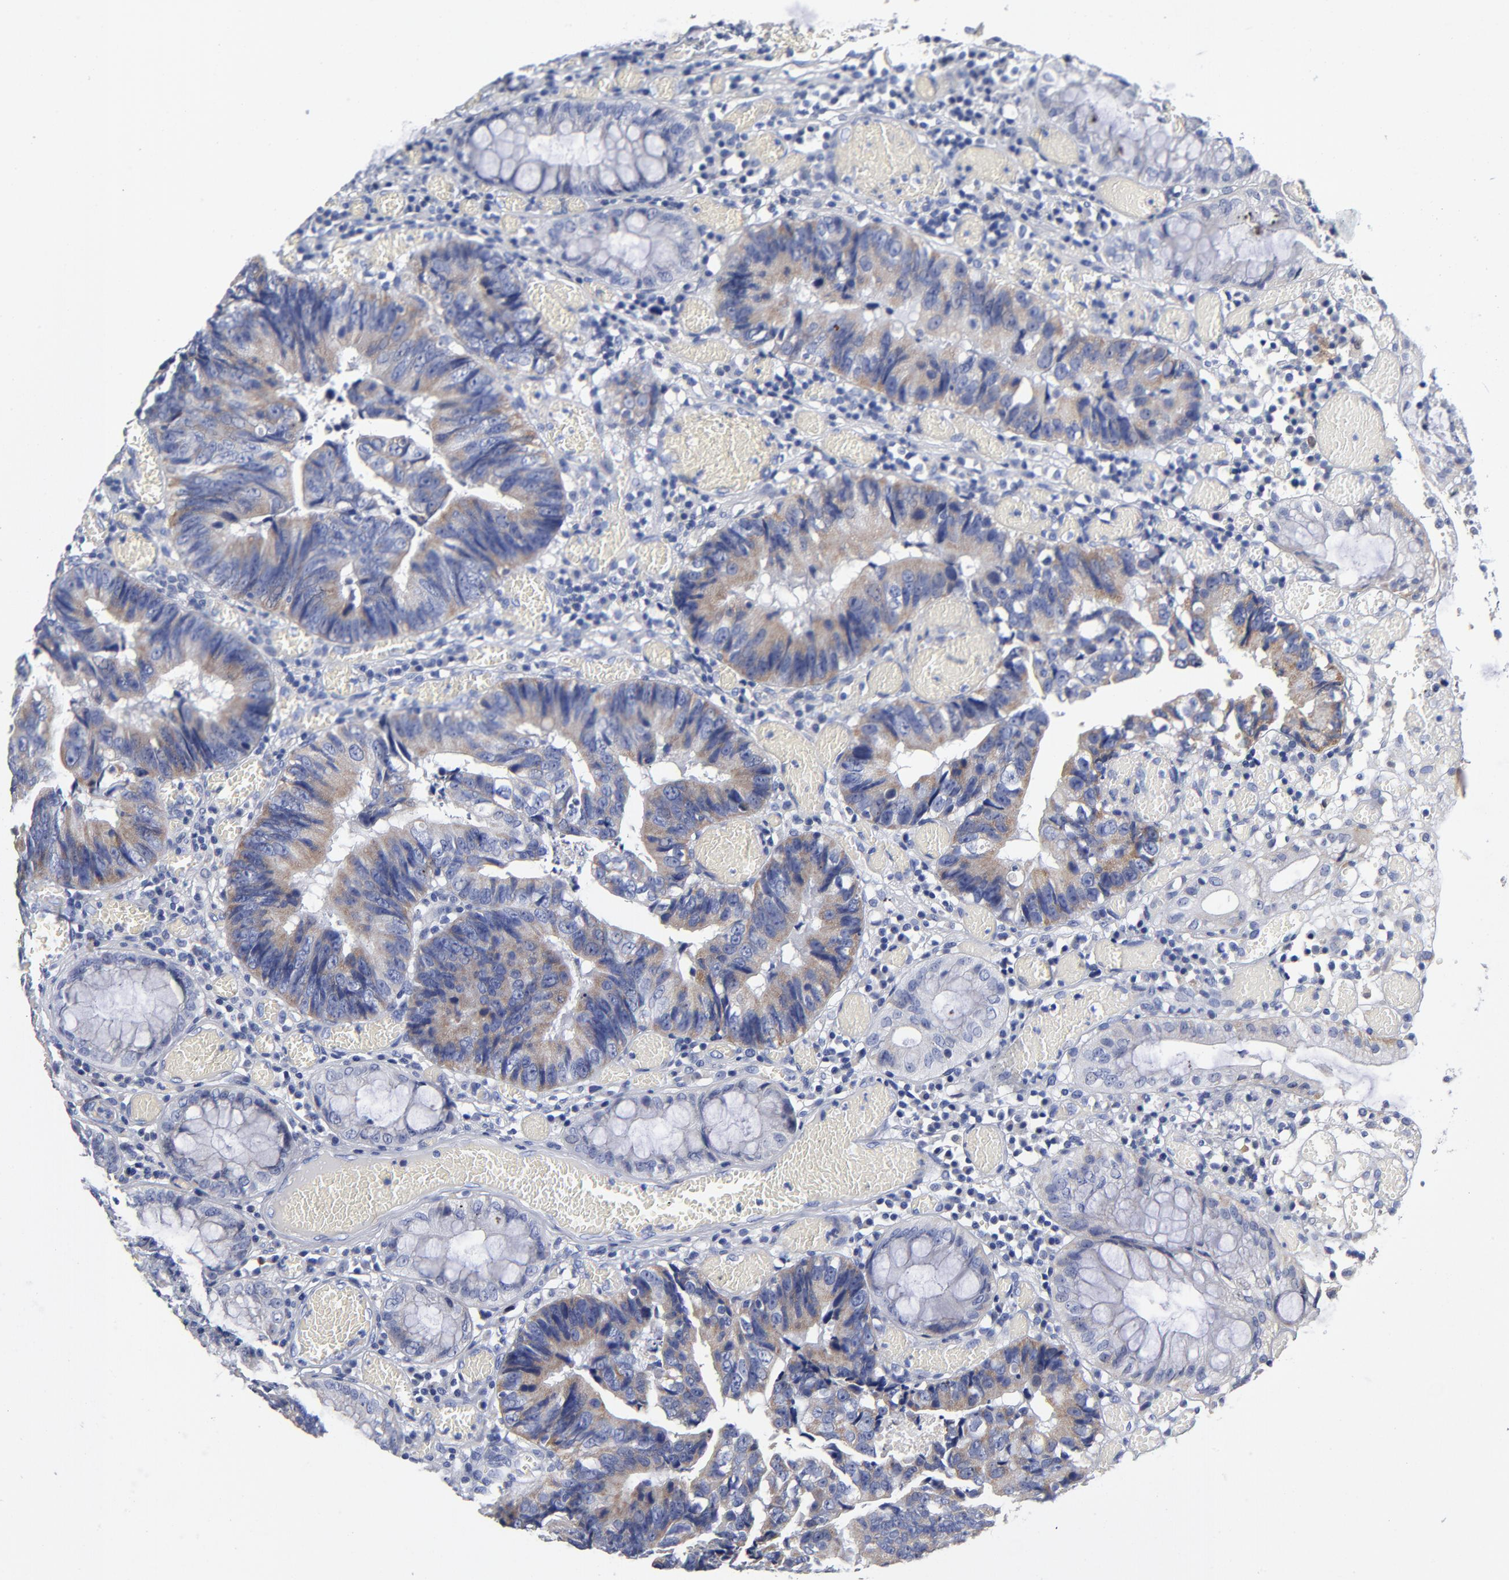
{"staining": {"intensity": "moderate", "quantity": ">75%", "location": "cytoplasmic/membranous"}, "tissue": "colorectal cancer", "cell_type": "Tumor cells", "image_type": "cancer", "snomed": [{"axis": "morphology", "description": "Adenocarcinoma, NOS"}, {"axis": "topography", "description": "Rectum"}], "caption": "Immunohistochemical staining of human colorectal adenocarcinoma reveals medium levels of moderate cytoplasmic/membranous protein staining in approximately >75% of tumor cells. (brown staining indicates protein expression, while blue staining denotes nuclei).", "gene": "PTP4A1", "patient": {"sex": "female", "age": 98}}